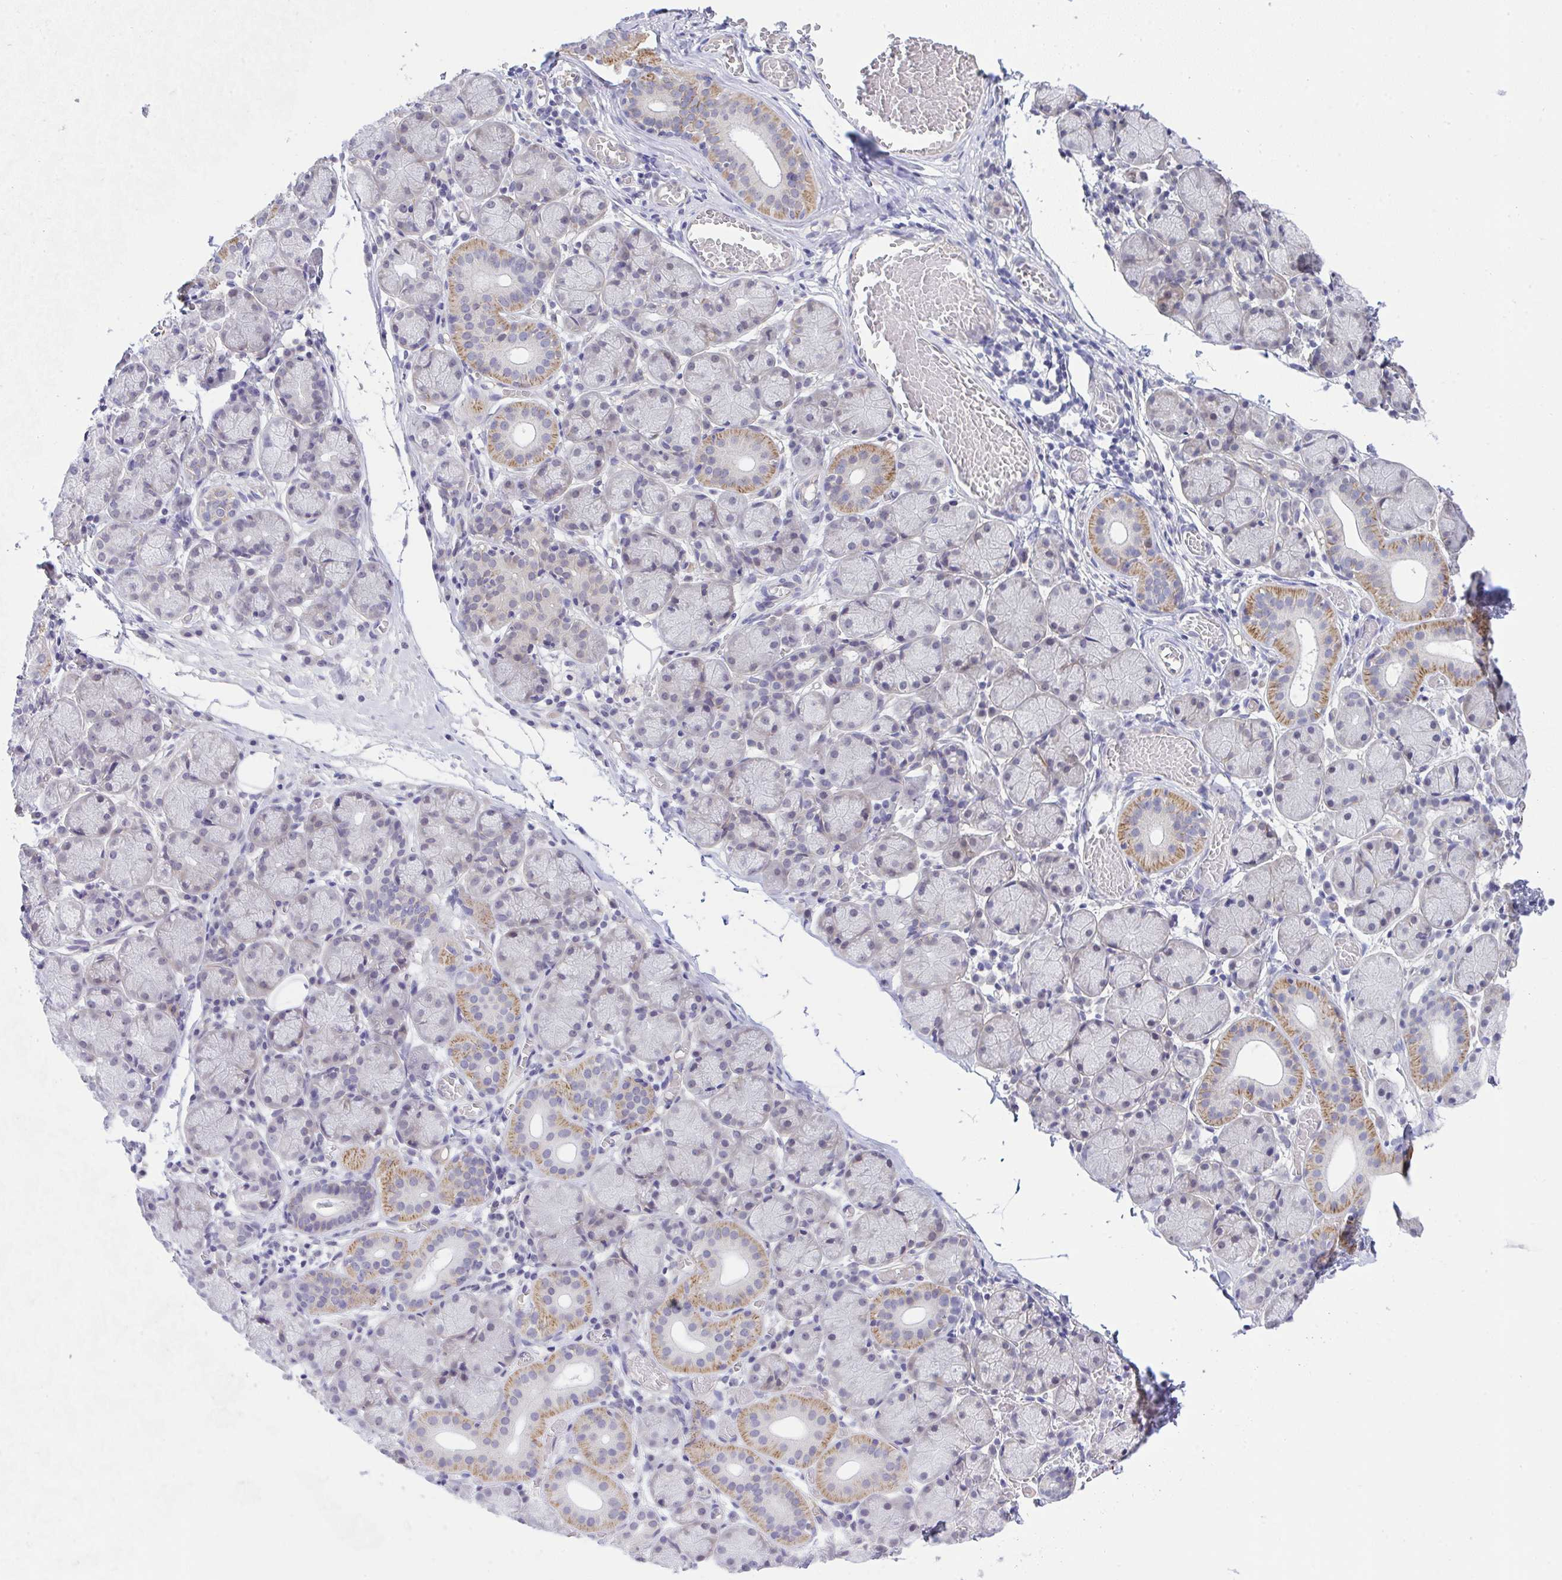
{"staining": {"intensity": "moderate", "quantity": "<25%", "location": "cytoplasmic/membranous"}, "tissue": "salivary gland", "cell_type": "Glandular cells", "image_type": "normal", "snomed": [{"axis": "morphology", "description": "Normal tissue, NOS"}, {"axis": "topography", "description": "Salivary gland"}], "caption": "Brown immunohistochemical staining in unremarkable human salivary gland demonstrates moderate cytoplasmic/membranous expression in about <25% of glandular cells. The staining is performed using DAB (3,3'-diaminobenzidine) brown chromogen to label protein expression. The nuclei are counter-stained blue using hematoxylin.", "gene": "C9orf64", "patient": {"sex": "female", "age": 24}}